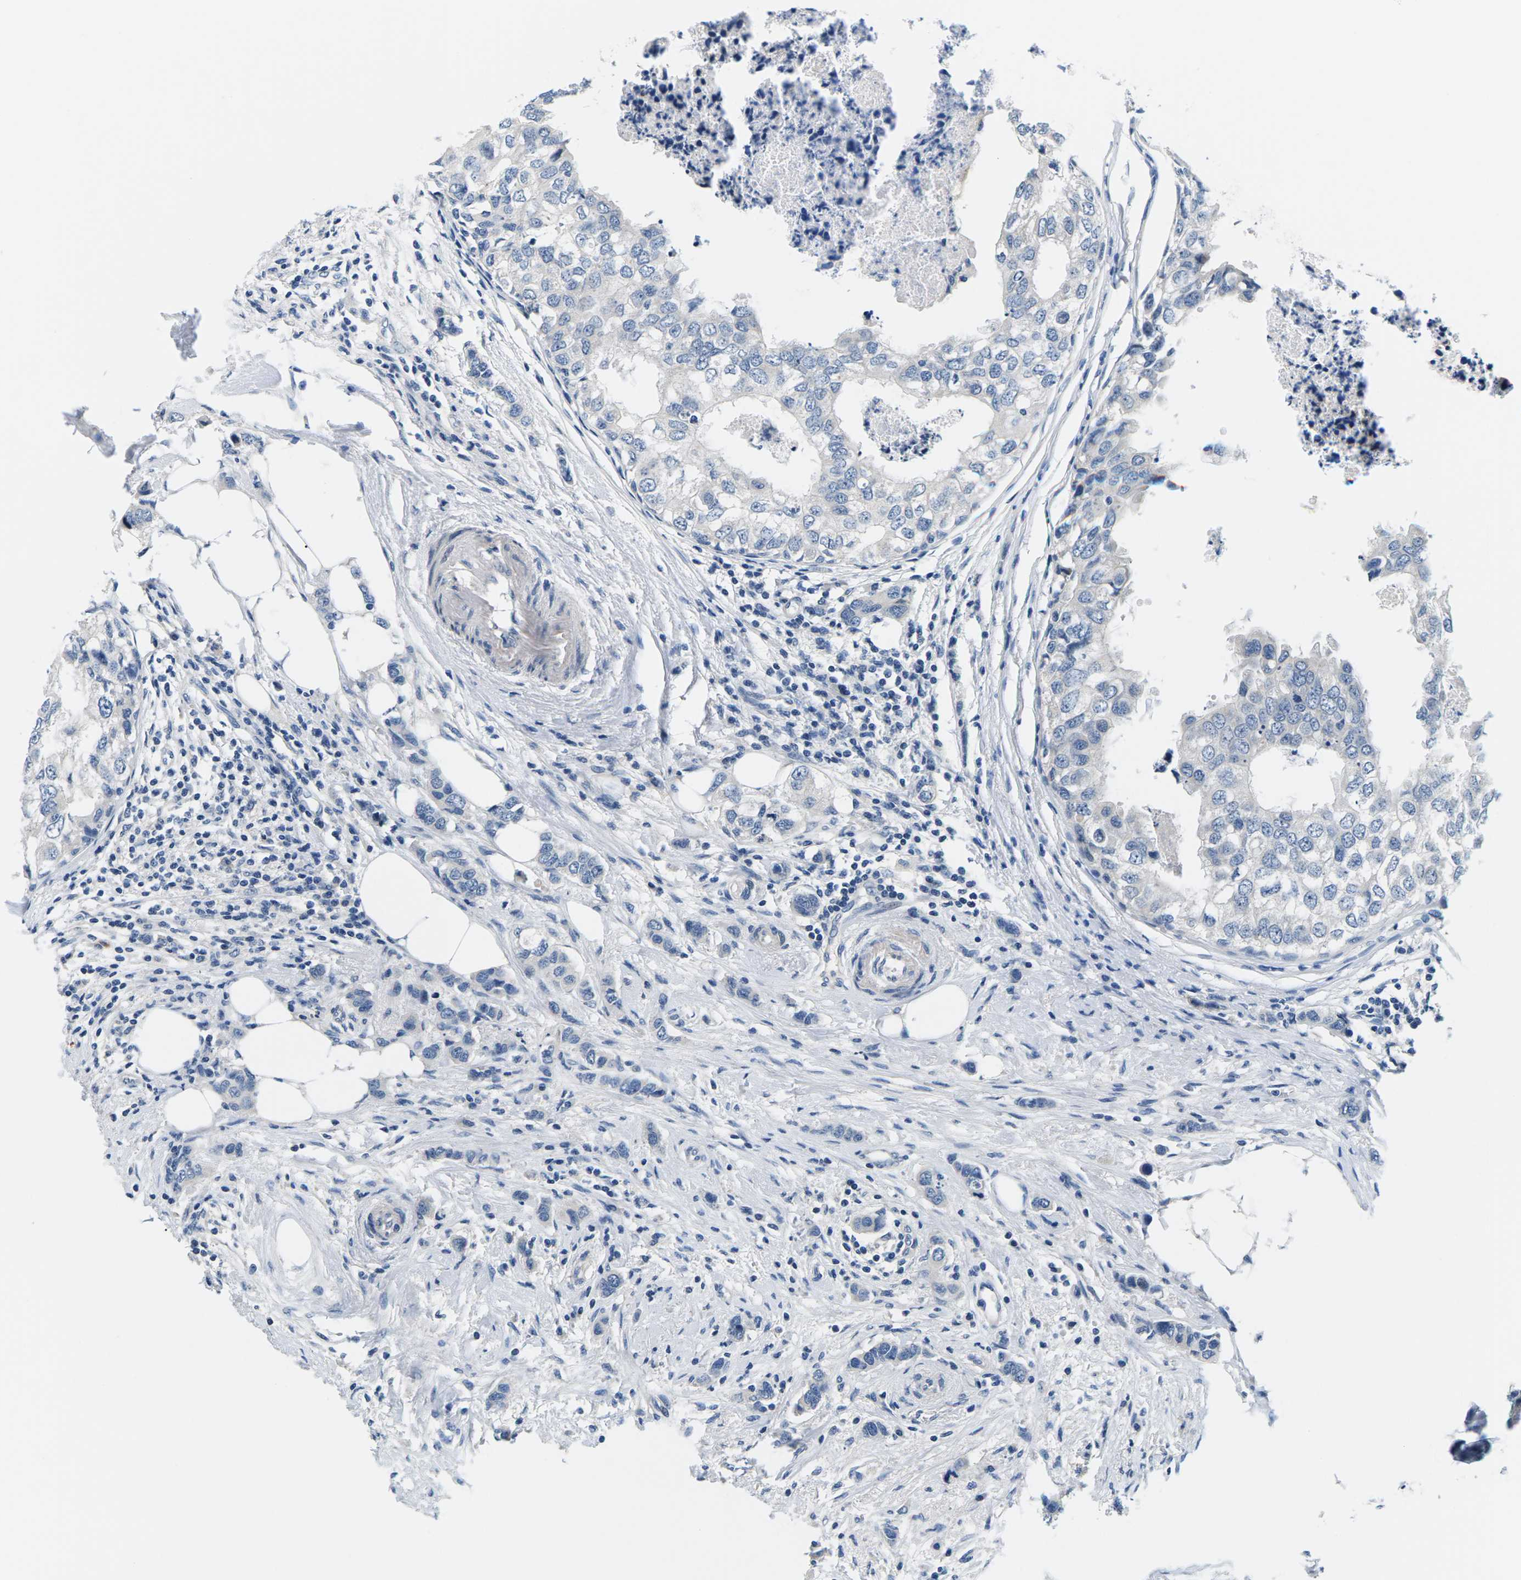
{"staining": {"intensity": "negative", "quantity": "none", "location": "none"}, "tissue": "breast cancer", "cell_type": "Tumor cells", "image_type": "cancer", "snomed": [{"axis": "morphology", "description": "Duct carcinoma"}, {"axis": "topography", "description": "Breast"}], "caption": "There is no significant expression in tumor cells of breast intraductal carcinoma. The staining is performed using DAB (3,3'-diaminobenzidine) brown chromogen with nuclei counter-stained in using hematoxylin.", "gene": "TSPAN2", "patient": {"sex": "female", "age": 50}}